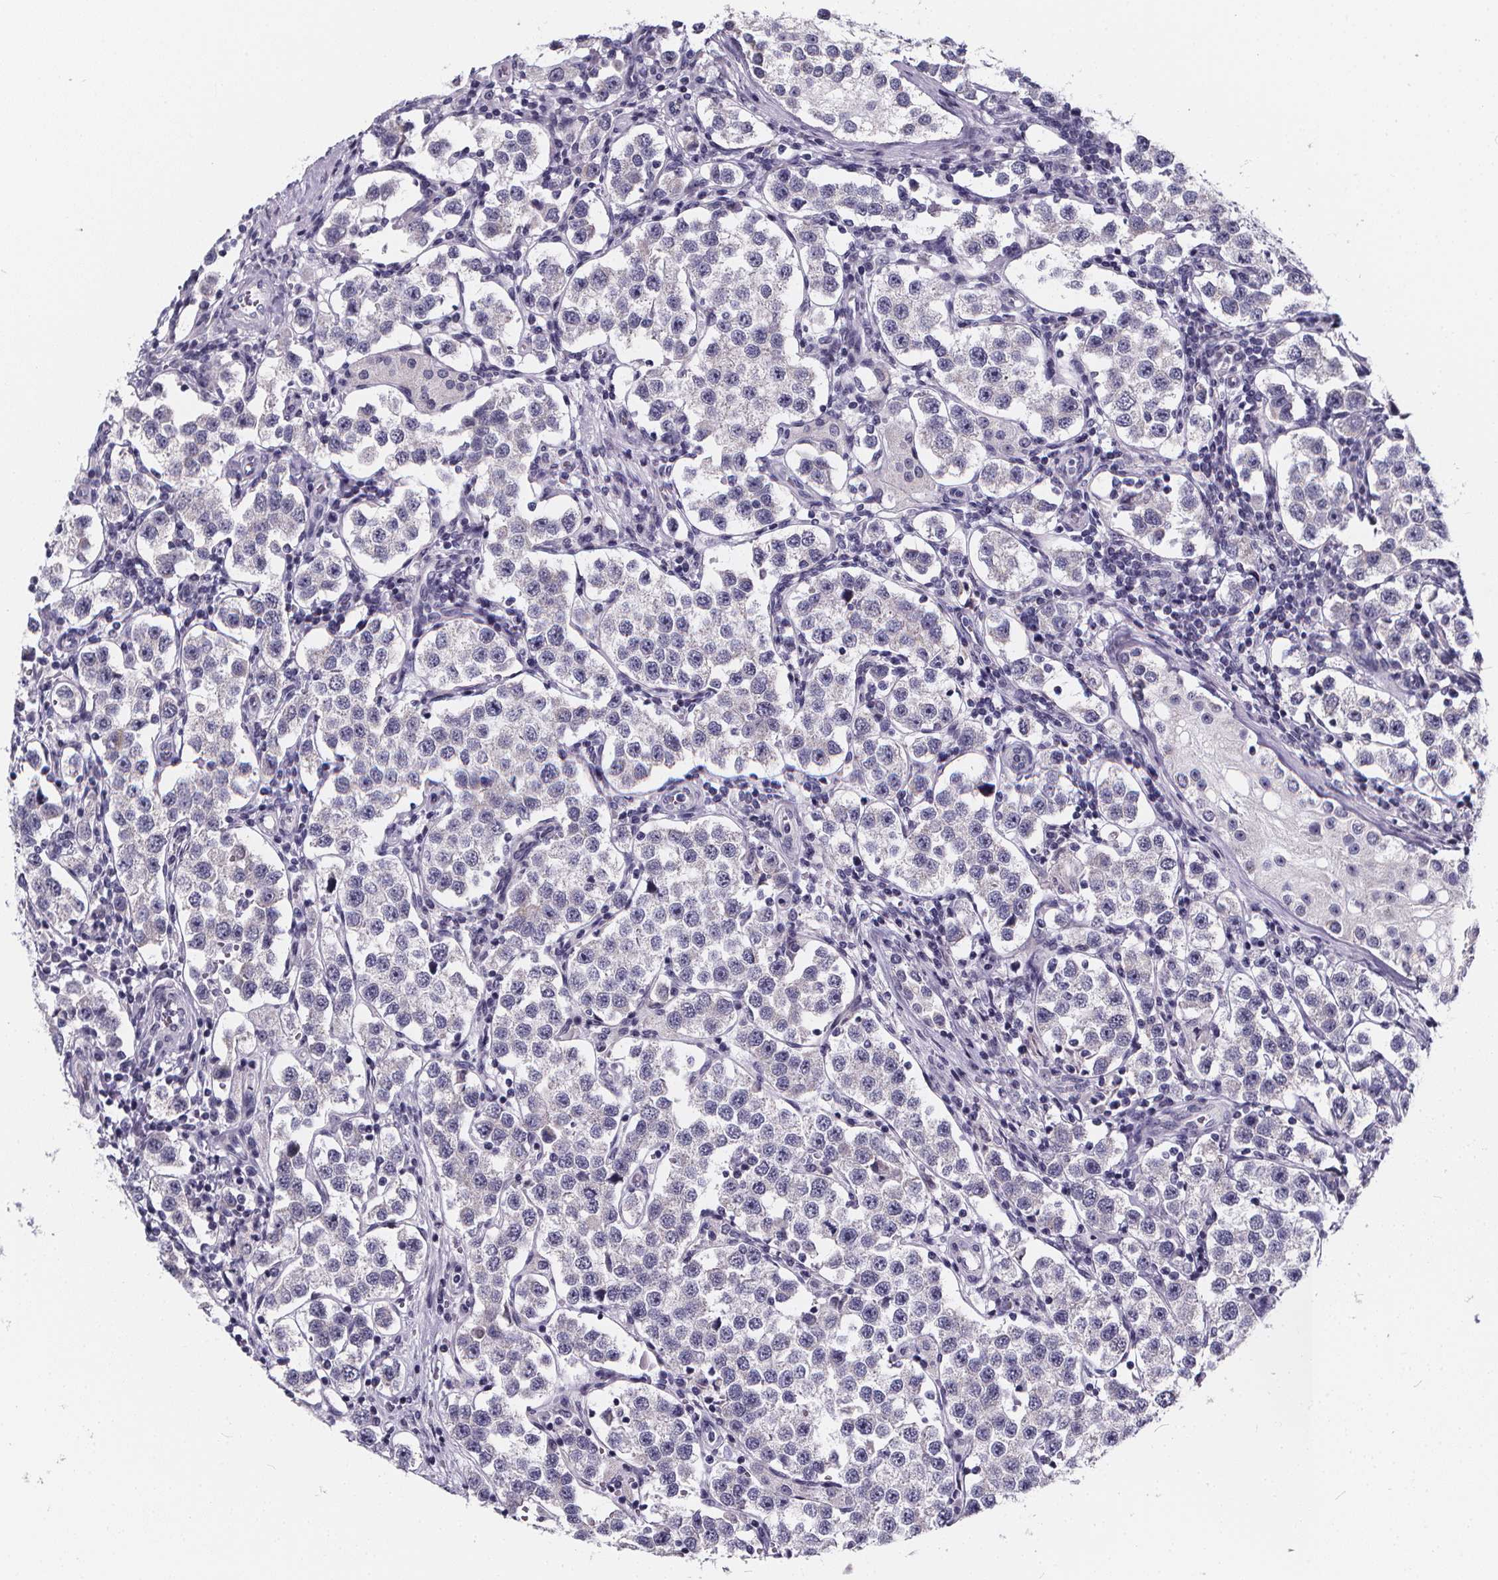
{"staining": {"intensity": "negative", "quantity": "none", "location": "none"}, "tissue": "testis cancer", "cell_type": "Tumor cells", "image_type": "cancer", "snomed": [{"axis": "morphology", "description": "Seminoma, NOS"}, {"axis": "topography", "description": "Testis"}], "caption": "Immunohistochemistry (IHC) micrograph of neoplastic tissue: seminoma (testis) stained with DAB displays no significant protein staining in tumor cells.", "gene": "SPEF2", "patient": {"sex": "male", "age": 37}}